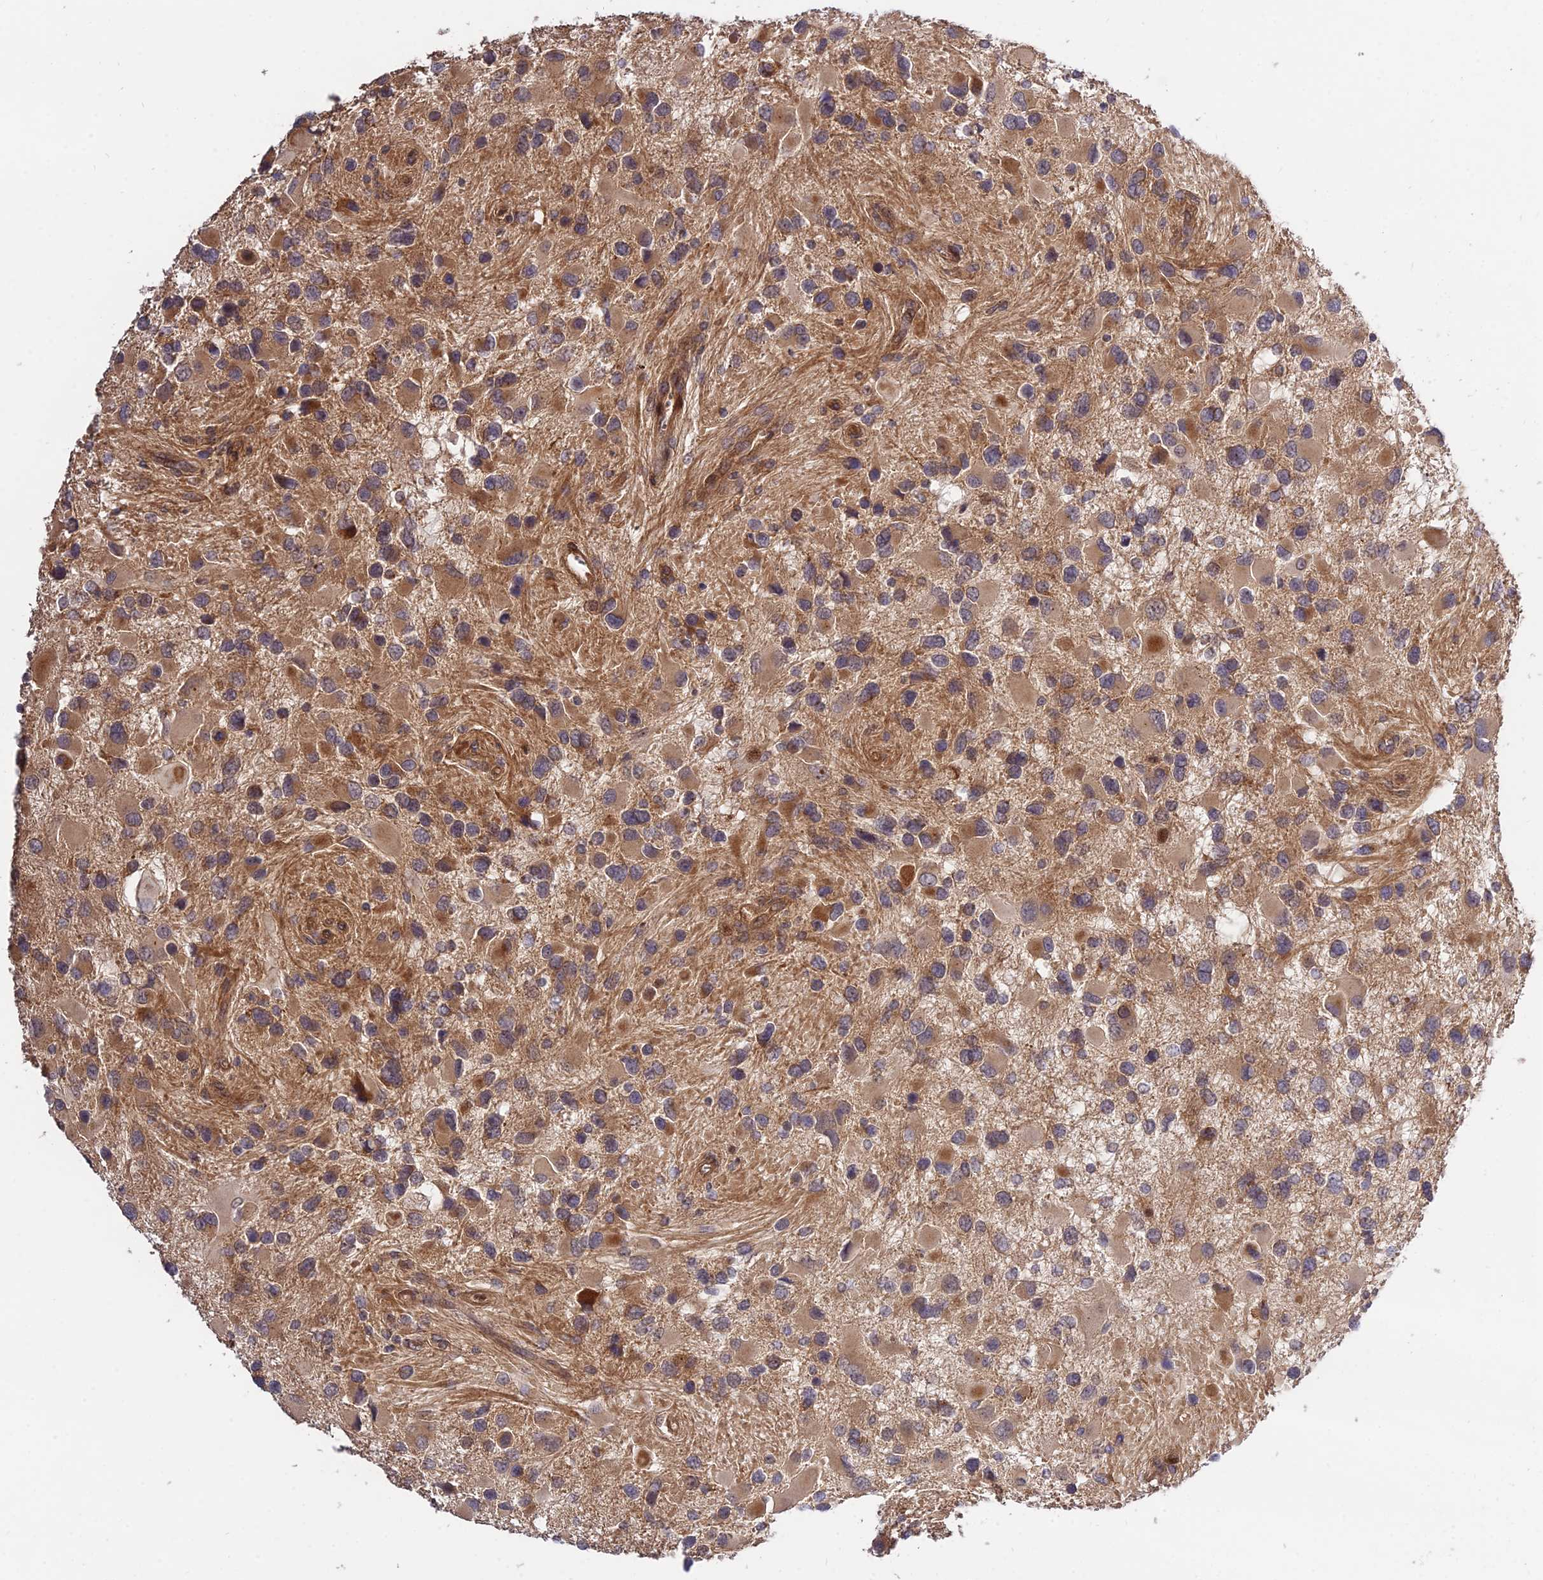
{"staining": {"intensity": "moderate", "quantity": ">75%", "location": "cytoplasmic/membranous"}, "tissue": "glioma", "cell_type": "Tumor cells", "image_type": "cancer", "snomed": [{"axis": "morphology", "description": "Glioma, malignant, High grade"}, {"axis": "topography", "description": "Brain"}], "caption": "Brown immunohistochemical staining in glioma demonstrates moderate cytoplasmic/membranous positivity in approximately >75% of tumor cells.", "gene": "SMG6", "patient": {"sex": "male", "age": 53}}